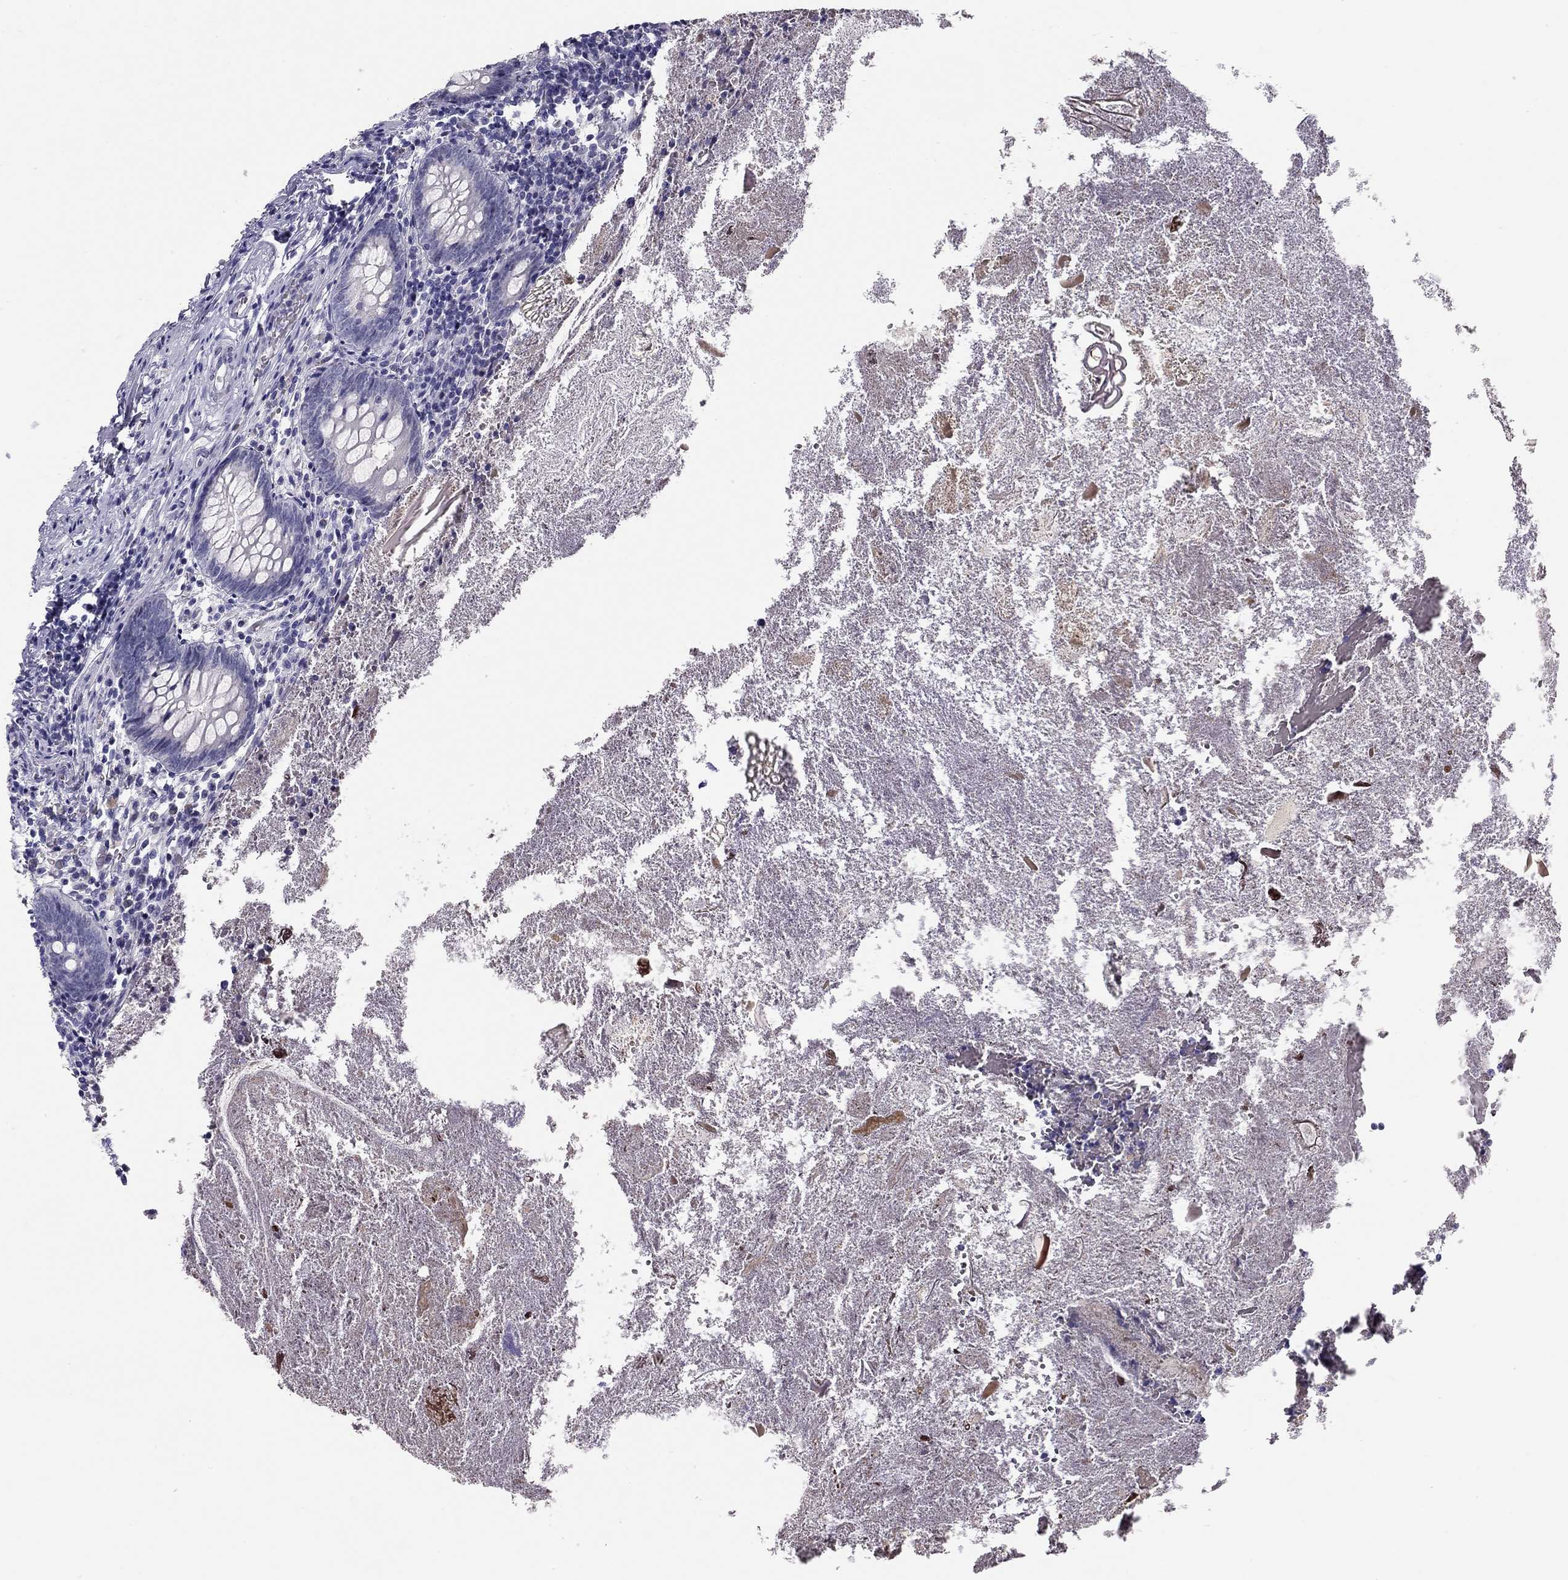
{"staining": {"intensity": "negative", "quantity": "none", "location": "none"}, "tissue": "appendix", "cell_type": "Glandular cells", "image_type": "normal", "snomed": [{"axis": "morphology", "description": "Normal tissue, NOS"}, {"axis": "topography", "description": "Appendix"}], "caption": "This is a photomicrograph of immunohistochemistry (IHC) staining of benign appendix, which shows no staining in glandular cells. (Stains: DAB (3,3'-diaminobenzidine) immunohistochemistry with hematoxylin counter stain, Microscopy: brightfield microscopy at high magnification).", "gene": "KCNV2", "patient": {"sex": "female", "age": 23}}